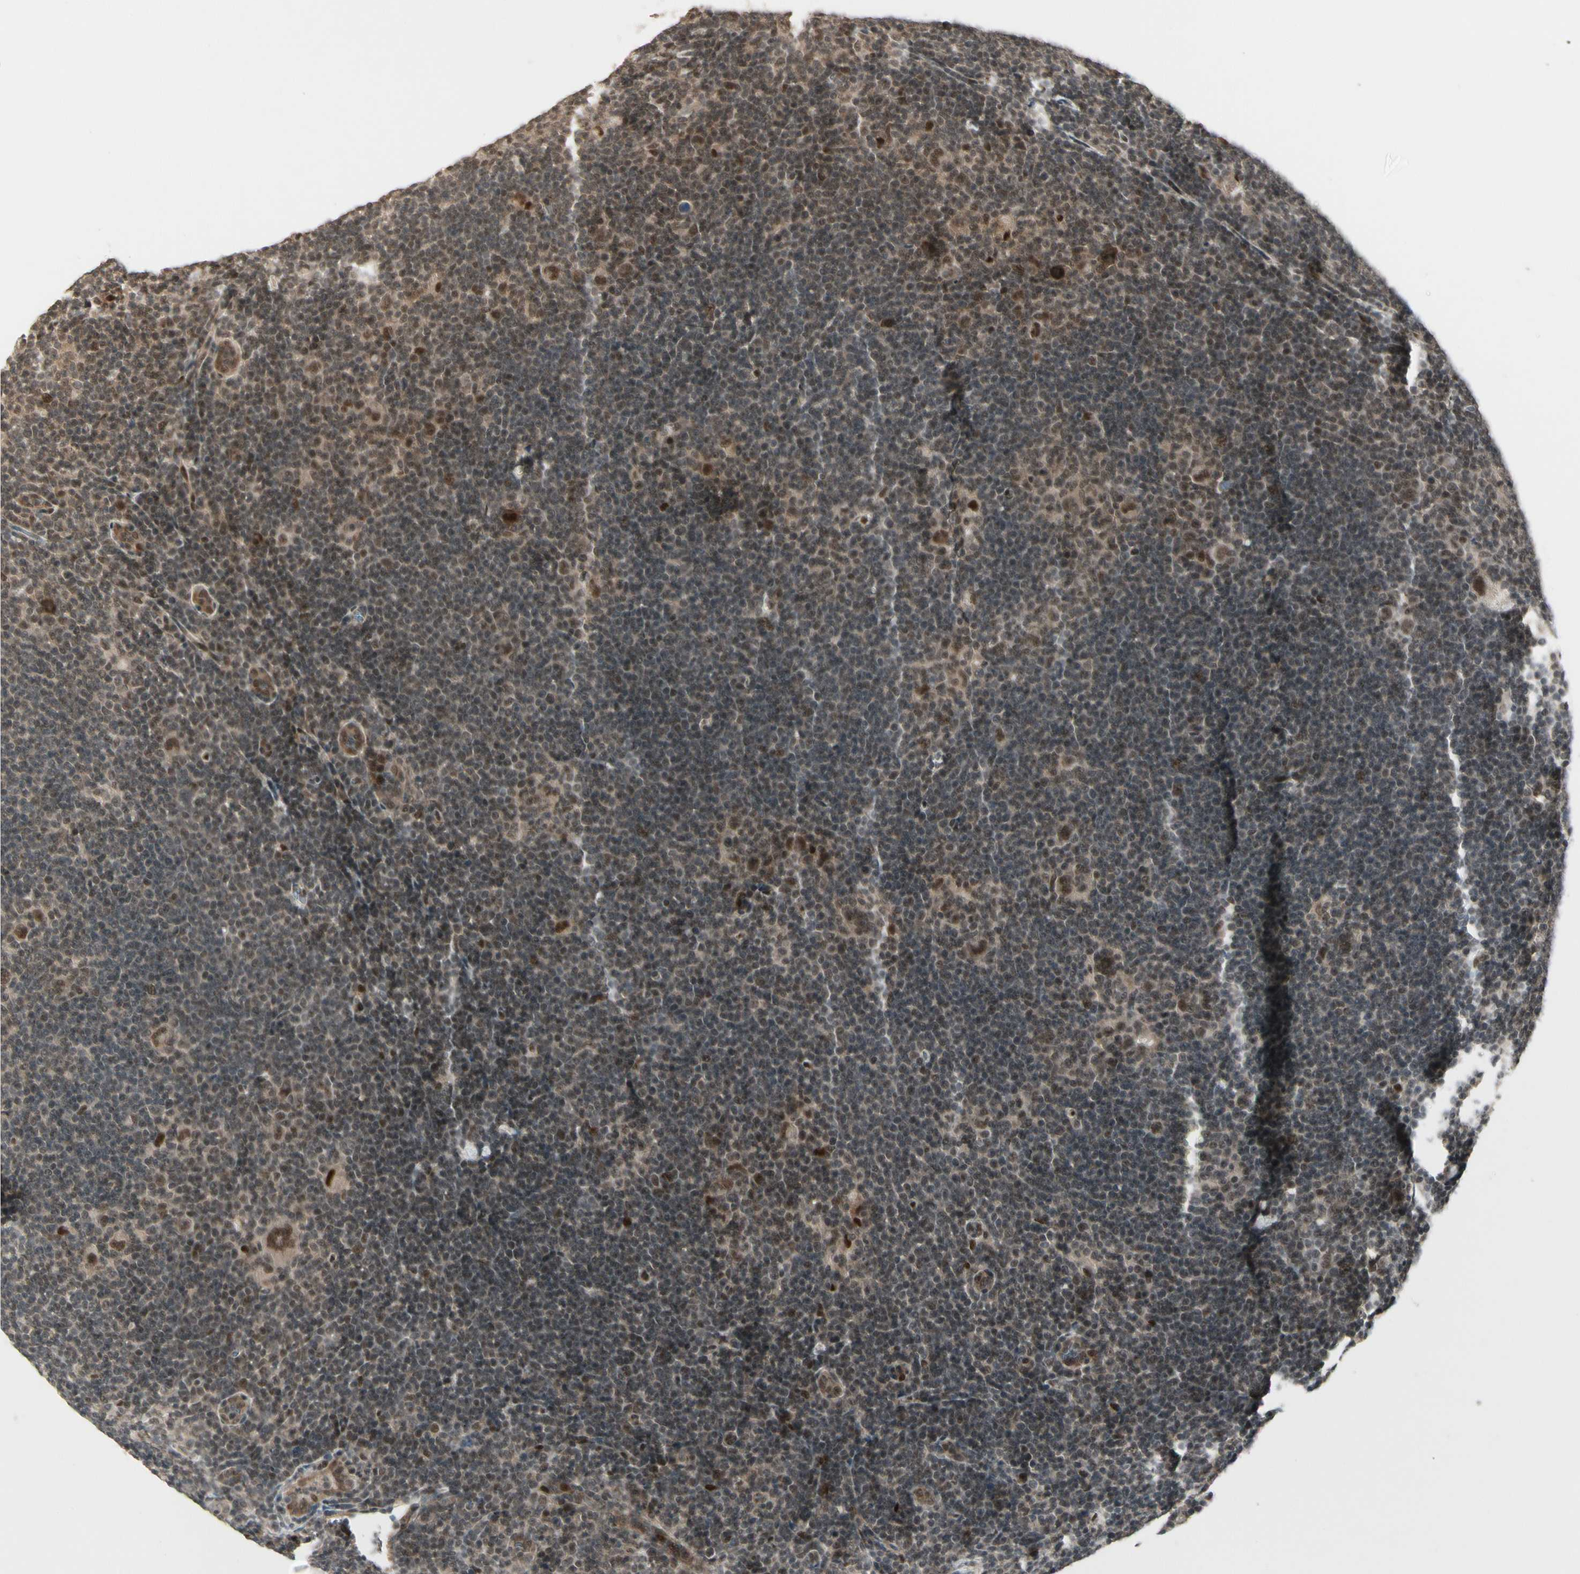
{"staining": {"intensity": "moderate", "quantity": ">75%", "location": "nuclear"}, "tissue": "lymphoma", "cell_type": "Tumor cells", "image_type": "cancer", "snomed": [{"axis": "morphology", "description": "Hodgkin's disease, NOS"}, {"axis": "topography", "description": "Lymph node"}], "caption": "Hodgkin's disease tissue reveals moderate nuclear expression in approximately >75% of tumor cells", "gene": "CDK11A", "patient": {"sex": "female", "age": 57}}